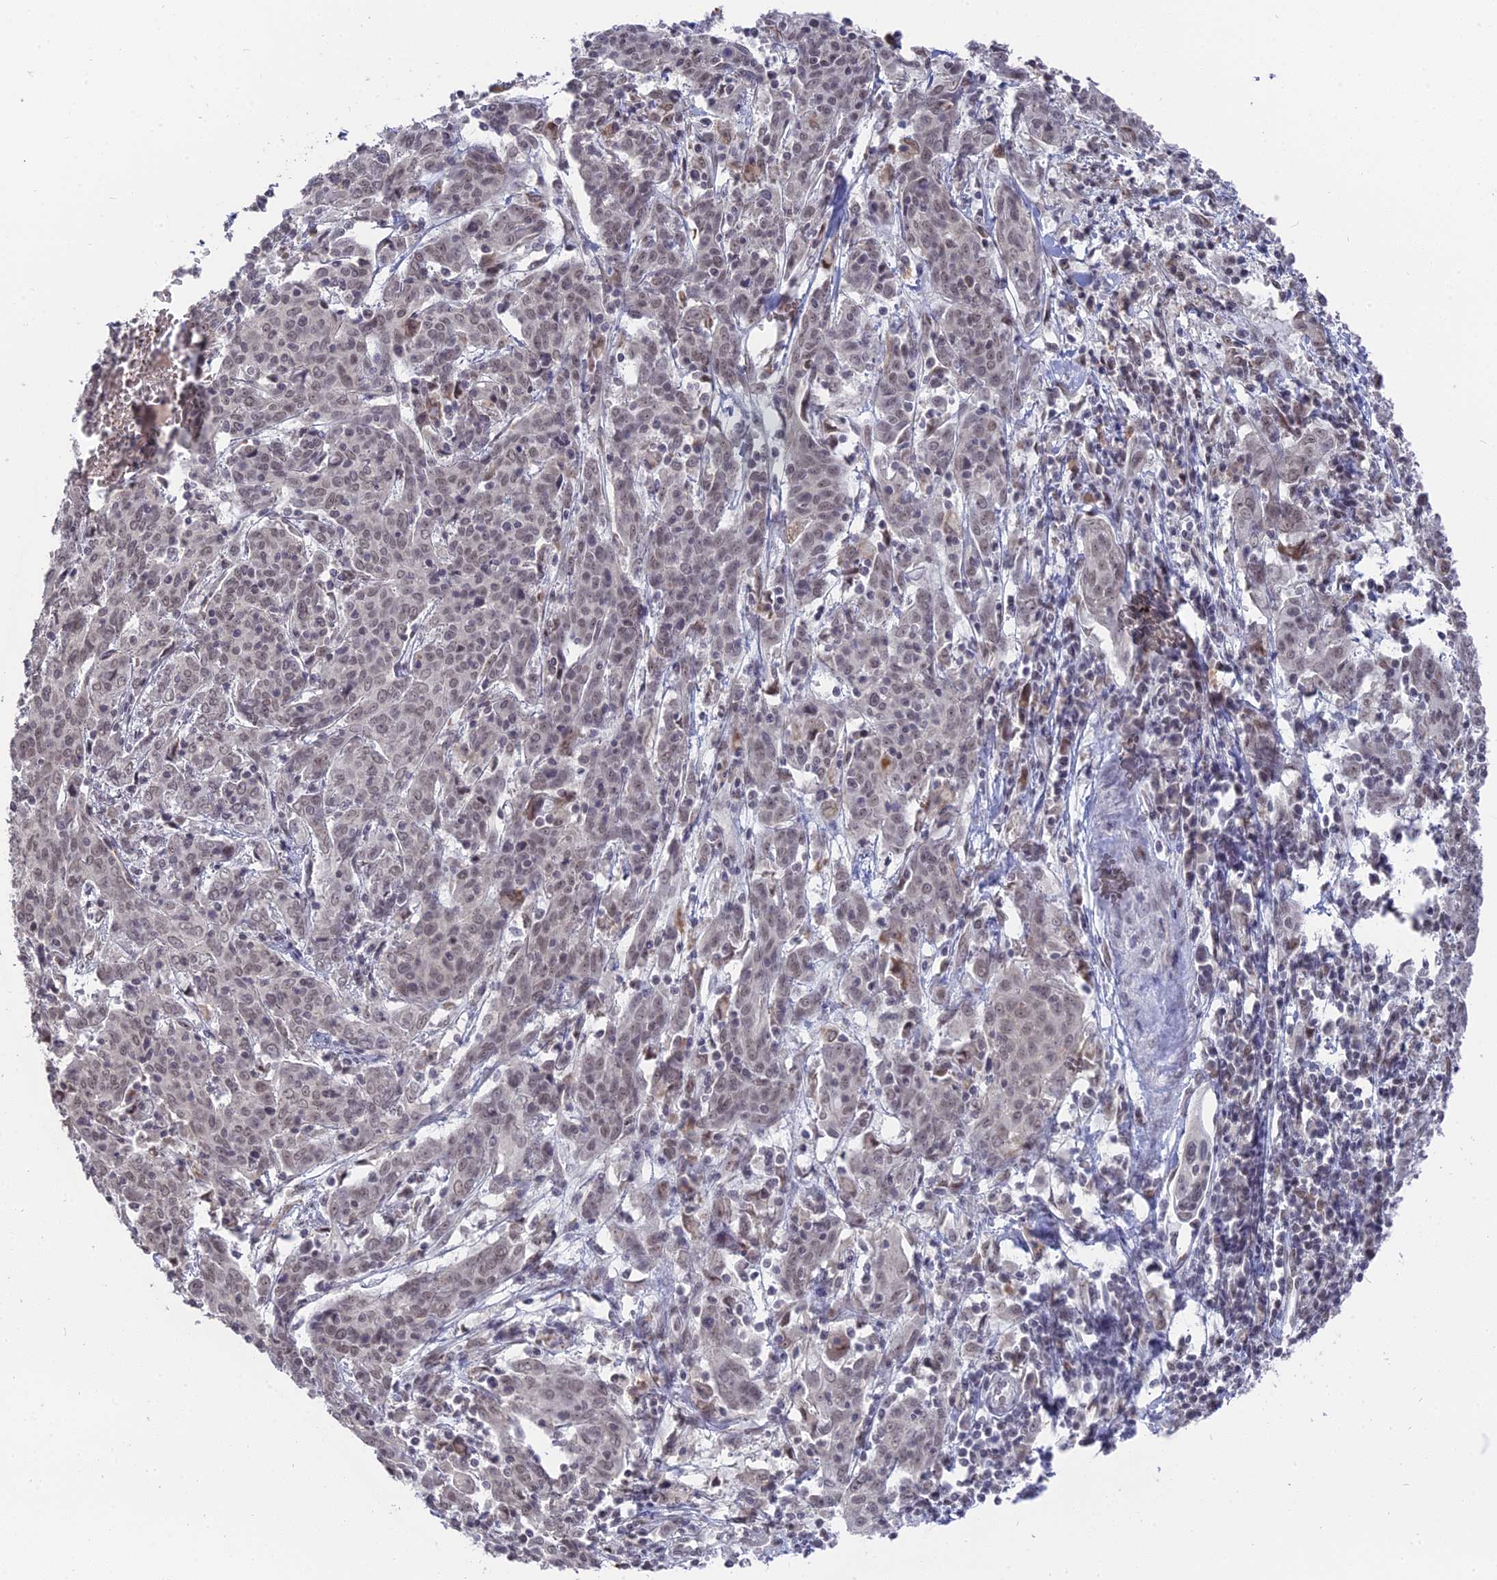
{"staining": {"intensity": "weak", "quantity": "25%-75%", "location": "nuclear"}, "tissue": "cervical cancer", "cell_type": "Tumor cells", "image_type": "cancer", "snomed": [{"axis": "morphology", "description": "Squamous cell carcinoma, NOS"}, {"axis": "topography", "description": "Cervix"}], "caption": "Immunohistochemical staining of cervical cancer reveals low levels of weak nuclear expression in about 25%-75% of tumor cells.", "gene": "NR1H3", "patient": {"sex": "female", "age": 67}}